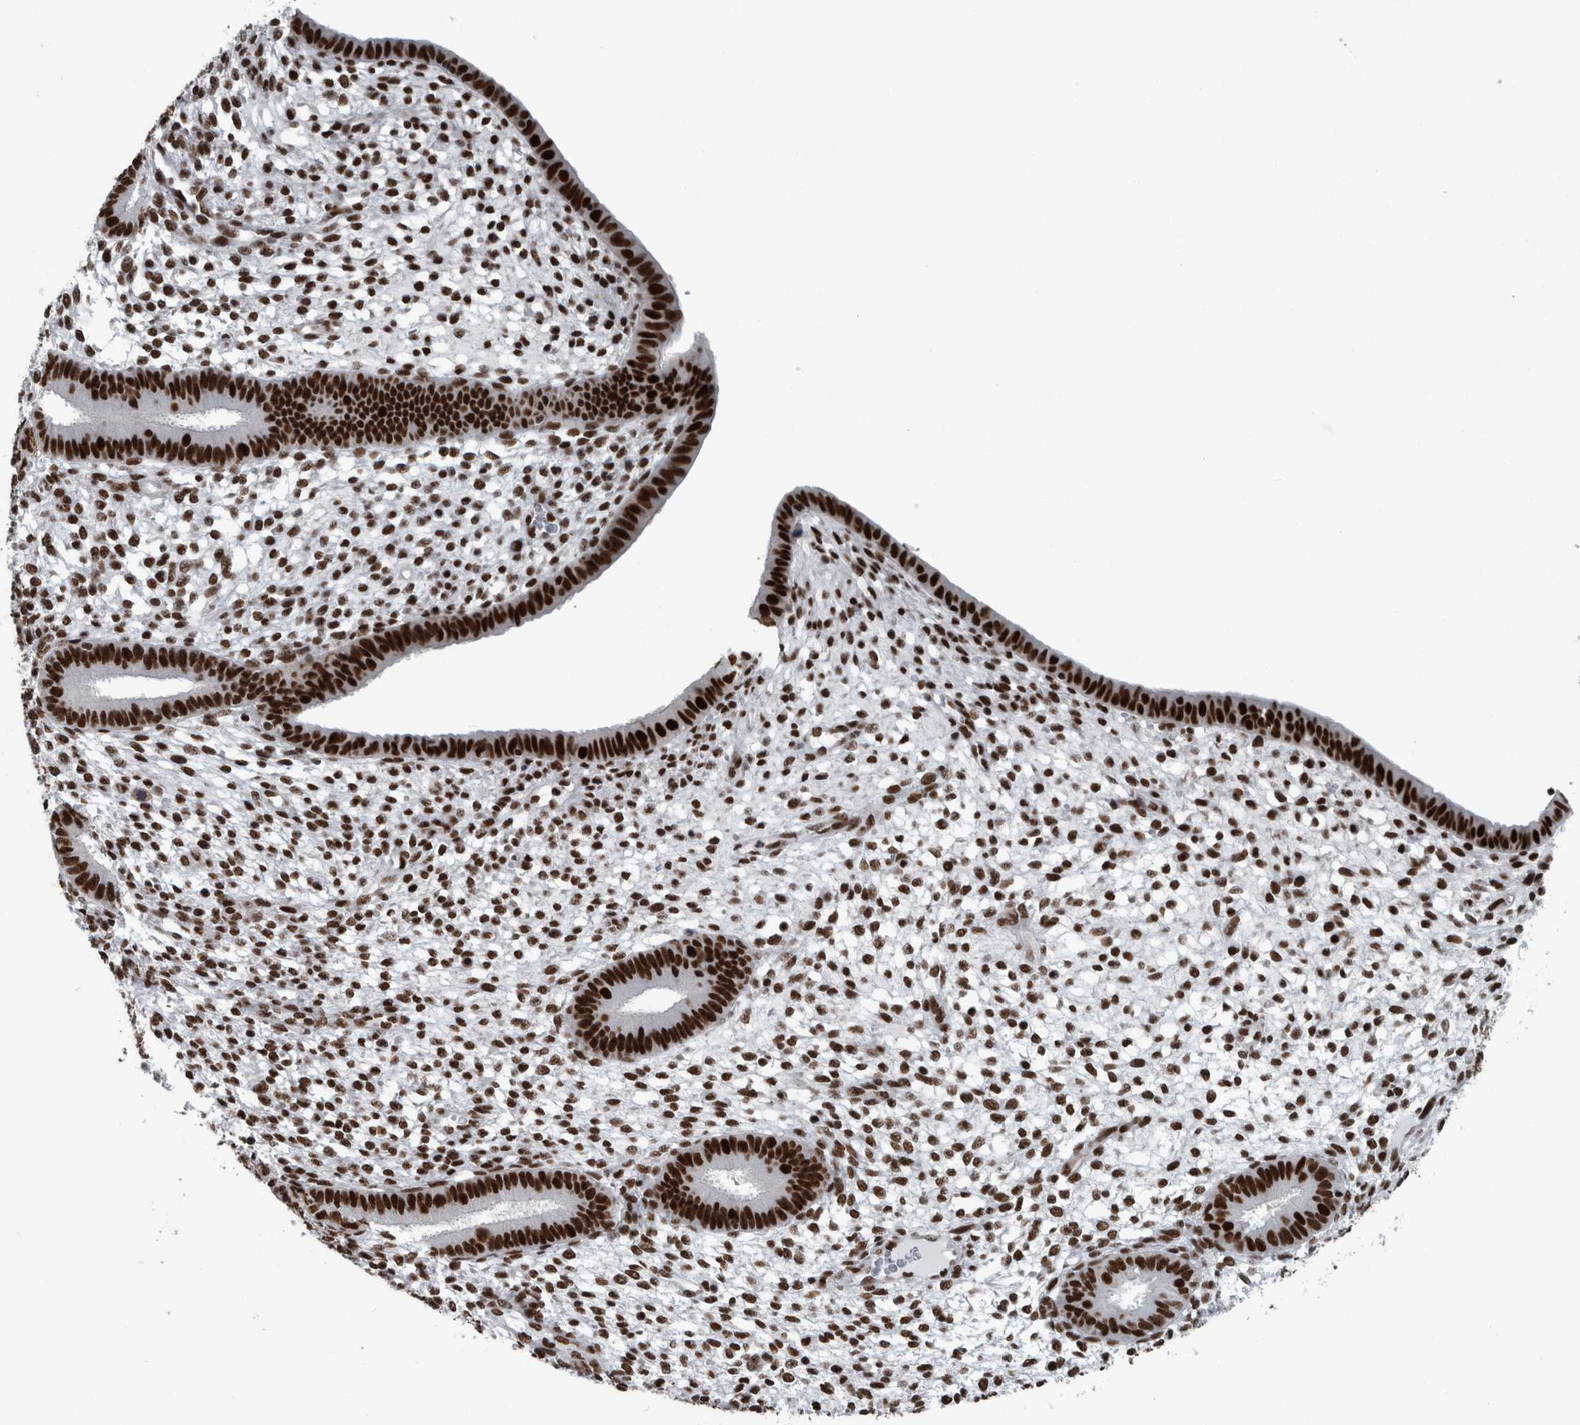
{"staining": {"intensity": "weak", "quantity": "25%-75%", "location": "nuclear"}, "tissue": "endometrium", "cell_type": "Cells in endometrial stroma", "image_type": "normal", "snomed": [{"axis": "morphology", "description": "Normal tissue, NOS"}, {"axis": "topography", "description": "Endometrium"}], "caption": "An image showing weak nuclear staining in approximately 25%-75% of cells in endometrial stroma in benign endometrium, as visualized by brown immunohistochemical staining.", "gene": "DNMT3A", "patient": {"sex": "female", "age": 46}}